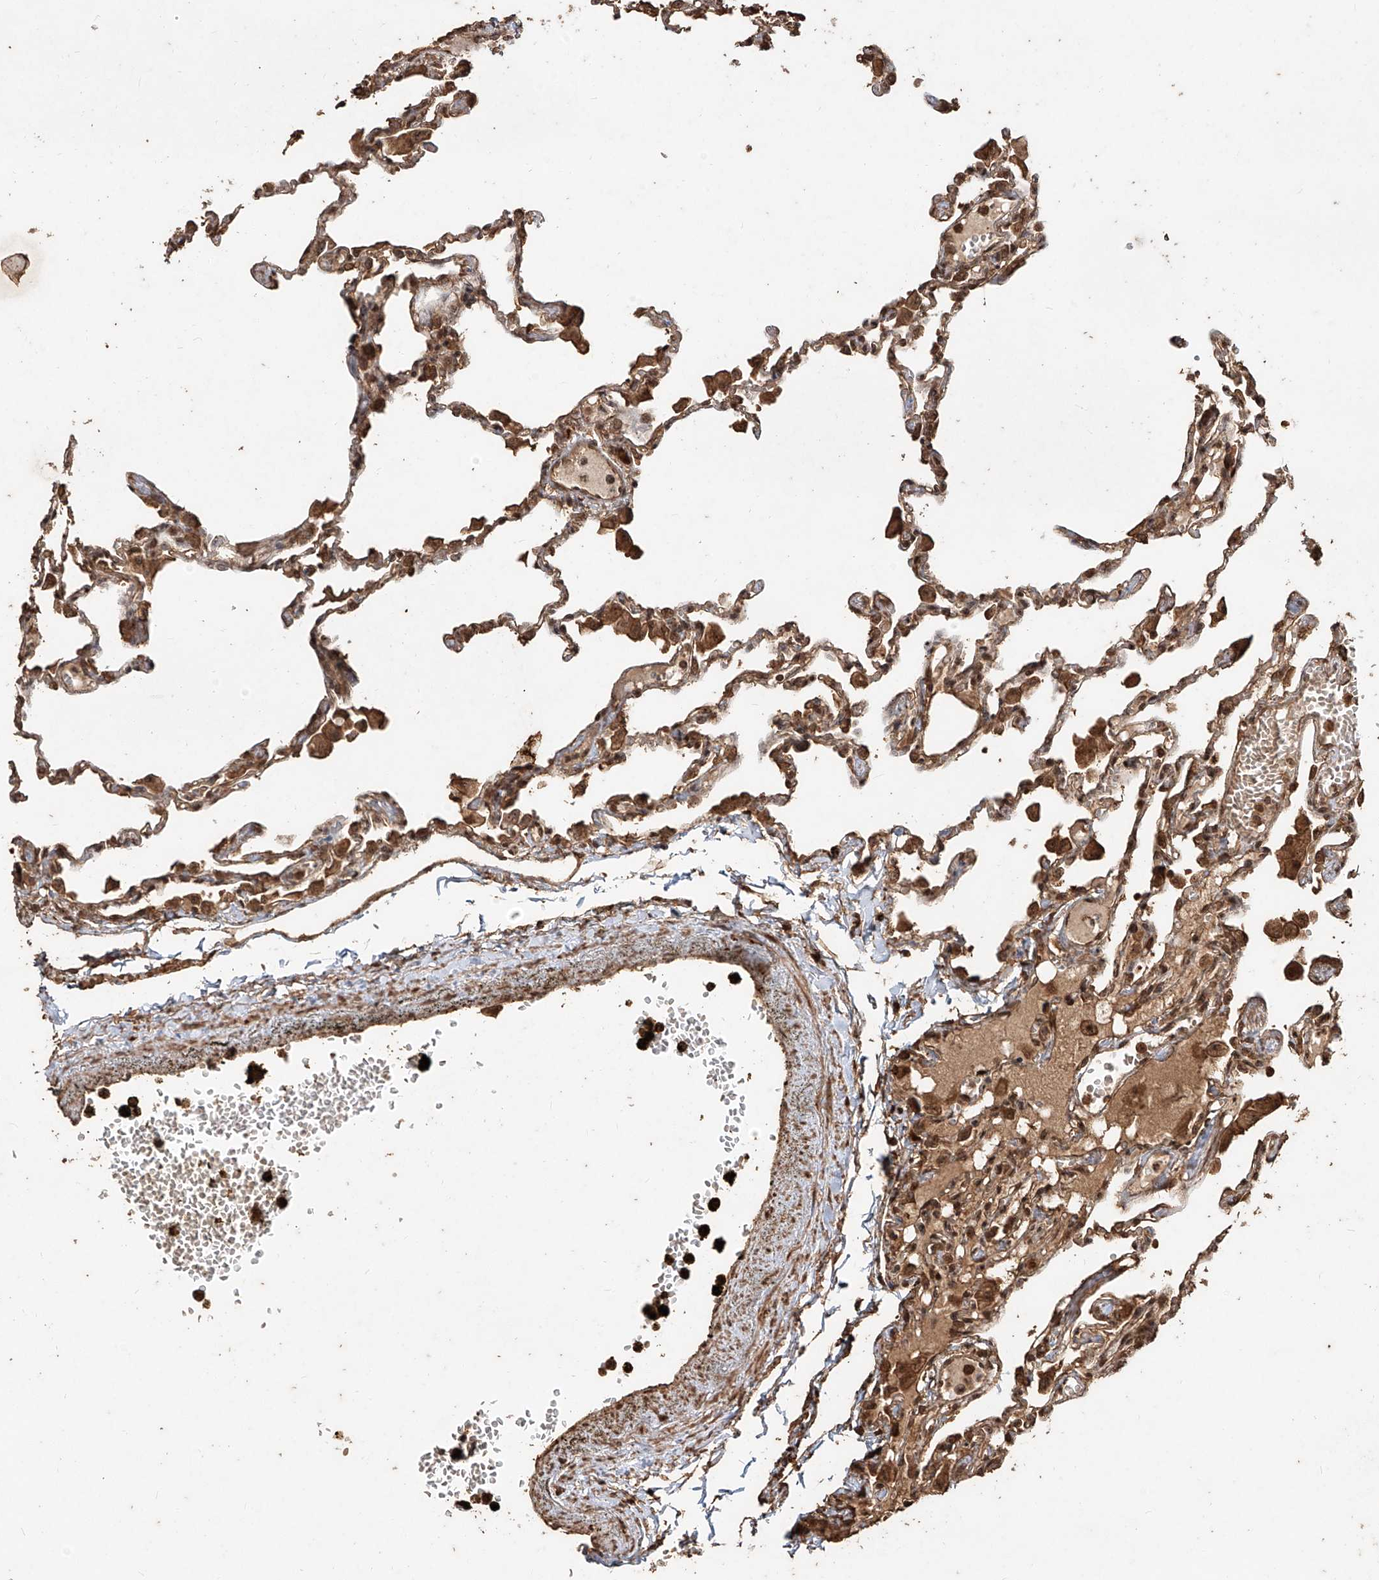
{"staining": {"intensity": "moderate", "quantity": ">75%", "location": "cytoplasmic/membranous,nuclear"}, "tissue": "lung", "cell_type": "Alveolar cells", "image_type": "normal", "snomed": [{"axis": "morphology", "description": "Normal tissue, NOS"}, {"axis": "topography", "description": "Bronchus"}, {"axis": "topography", "description": "Lung"}], "caption": "This is a photomicrograph of IHC staining of unremarkable lung, which shows moderate positivity in the cytoplasmic/membranous,nuclear of alveolar cells.", "gene": "ZNF660", "patient": {"sex": "female", "age": 49}}